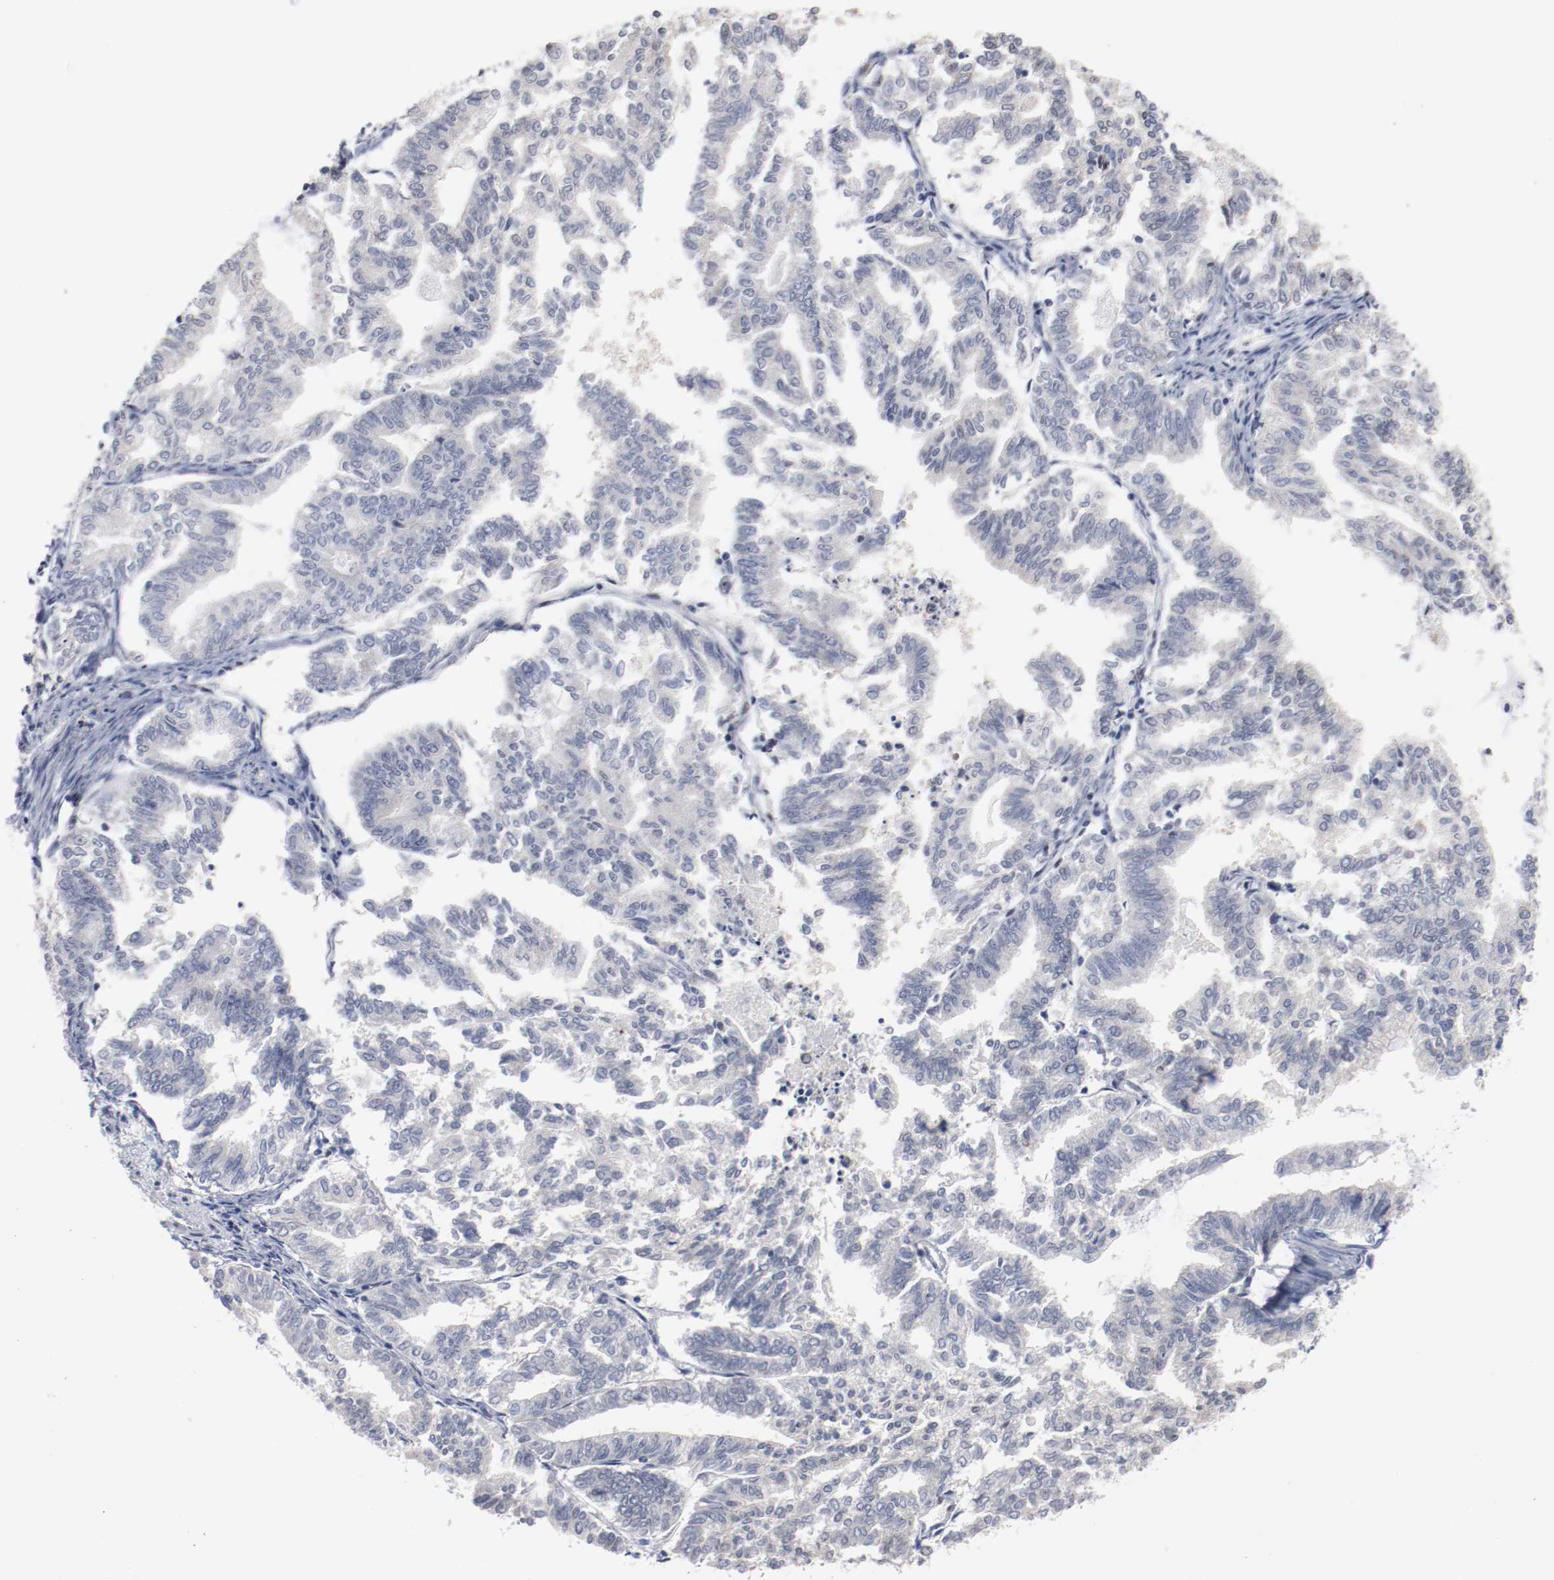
{"staining": {"intensity": "negative", "quantity": "none", "location": "none"}, "tissue": "endometrial cancer", "cell_type": "Tumor cells", "image_type": "cancer", "snomed": [{"axis": "morphology", "description": "Adenocarcinoma, NOS"}, {"axis": "topography", "description": "Endometrium"}], "caption": "Immunohistochemical staining of endometrial adenocarcinoma displays no significant positivity in tumor cells. The staining is performed using DAB (3,3'-diaminobenzidine) brown chromogen with nuclei counter-stained in using hematoxylin.", "gene": "ZEB2", "patient": {"sex": "female", "age": 79}}